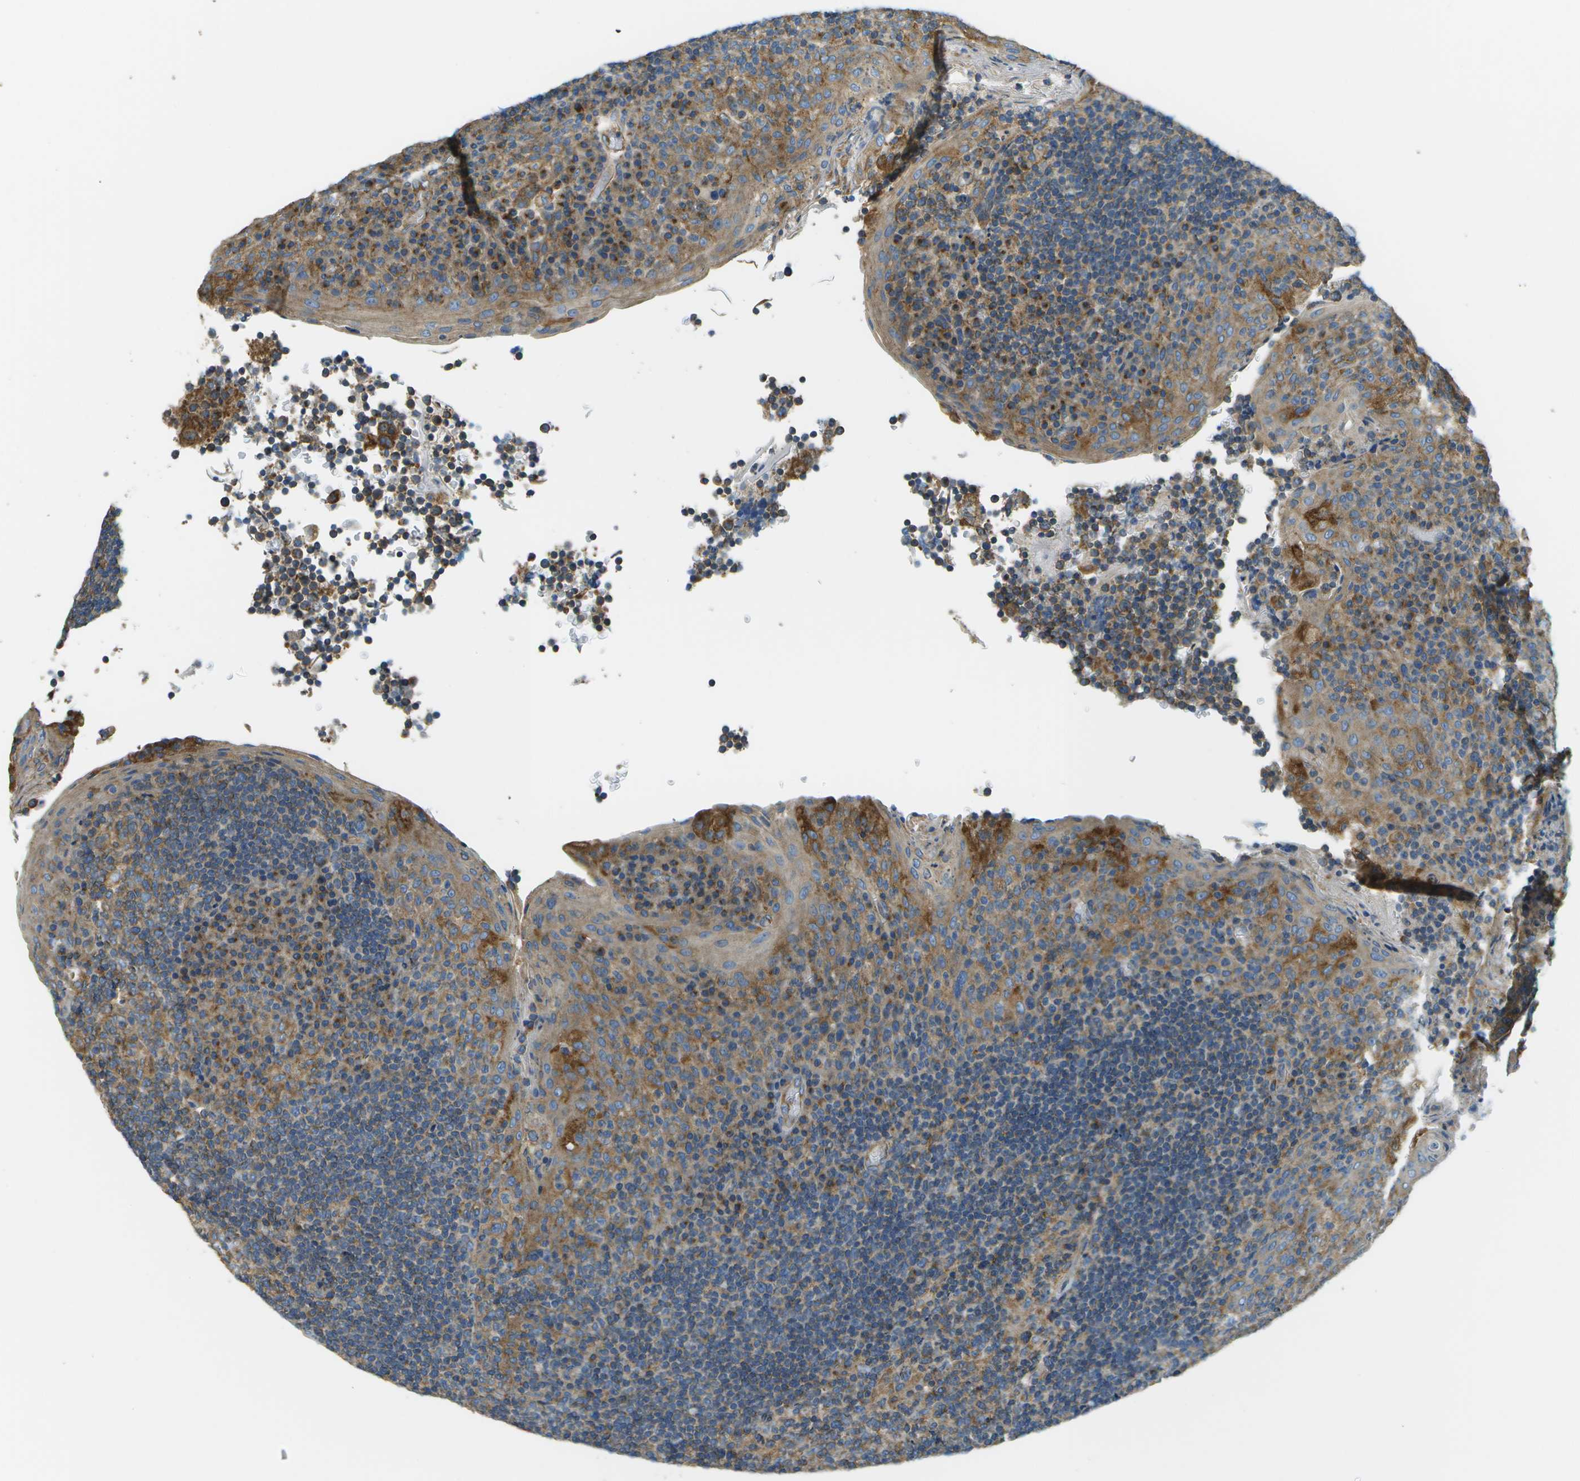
{"staining": {"intensity": "moderate", "quantity": ">75%", "location": "cytoplasmic/membranous"}, "tissue": "tonsil", "cell_type": "Germinal center cells", "image_type": "normal", "snomed": [{"axis": "morphology", "description": "Normal tissue, NOS"}, {"axis": "topography", "description": "Tonsil"}], "caption": "Protein analysis of benign tonsil reveals moderate cytoplasmic/membranous positivity in about >75% of germinal center cells. Nuclei are stained in blue.", "gene": "CLTC", "patient": {"sex": "male", "age": 17}}